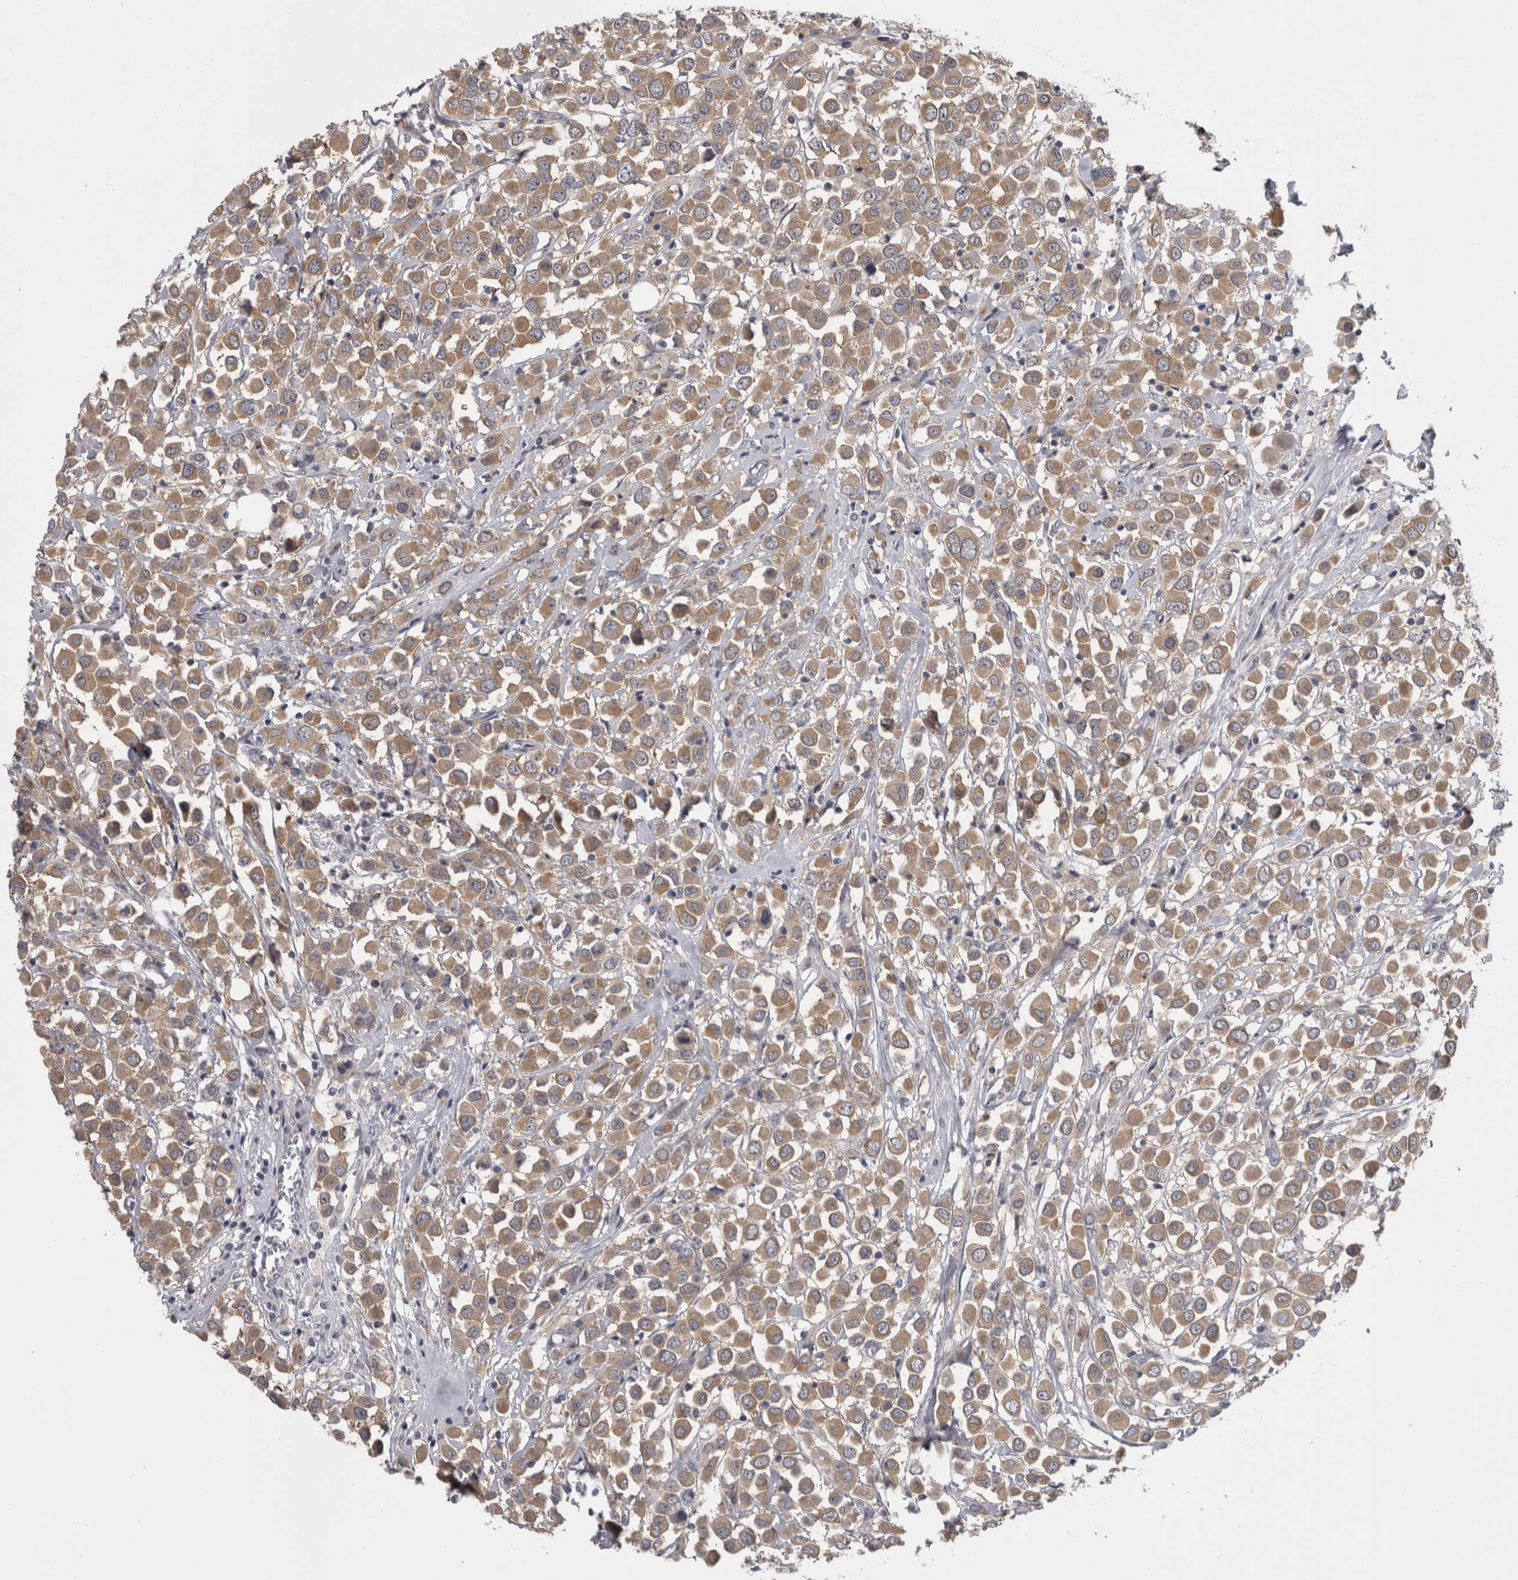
{"staining": {"intensity": "moderate", "quantity": ">75%", "location": "cytoplasmic/membranous"}, "tissue": "breast cancer", "cell_type": "Tumor cells", "image_type": "cancer", "snomed": [{"axis": "morphology", "description": "Duct carcinoma"}, {"axis": "topography", "description": "Breast"}], "caption": "Breast cancer (invasive ductal carcinoma) tissue displays moderate cytoplasmic/membranous expression in about >75% of tumor cells", "gene": "PRKCI", "patient": {"sex": "female", "age": 61}}